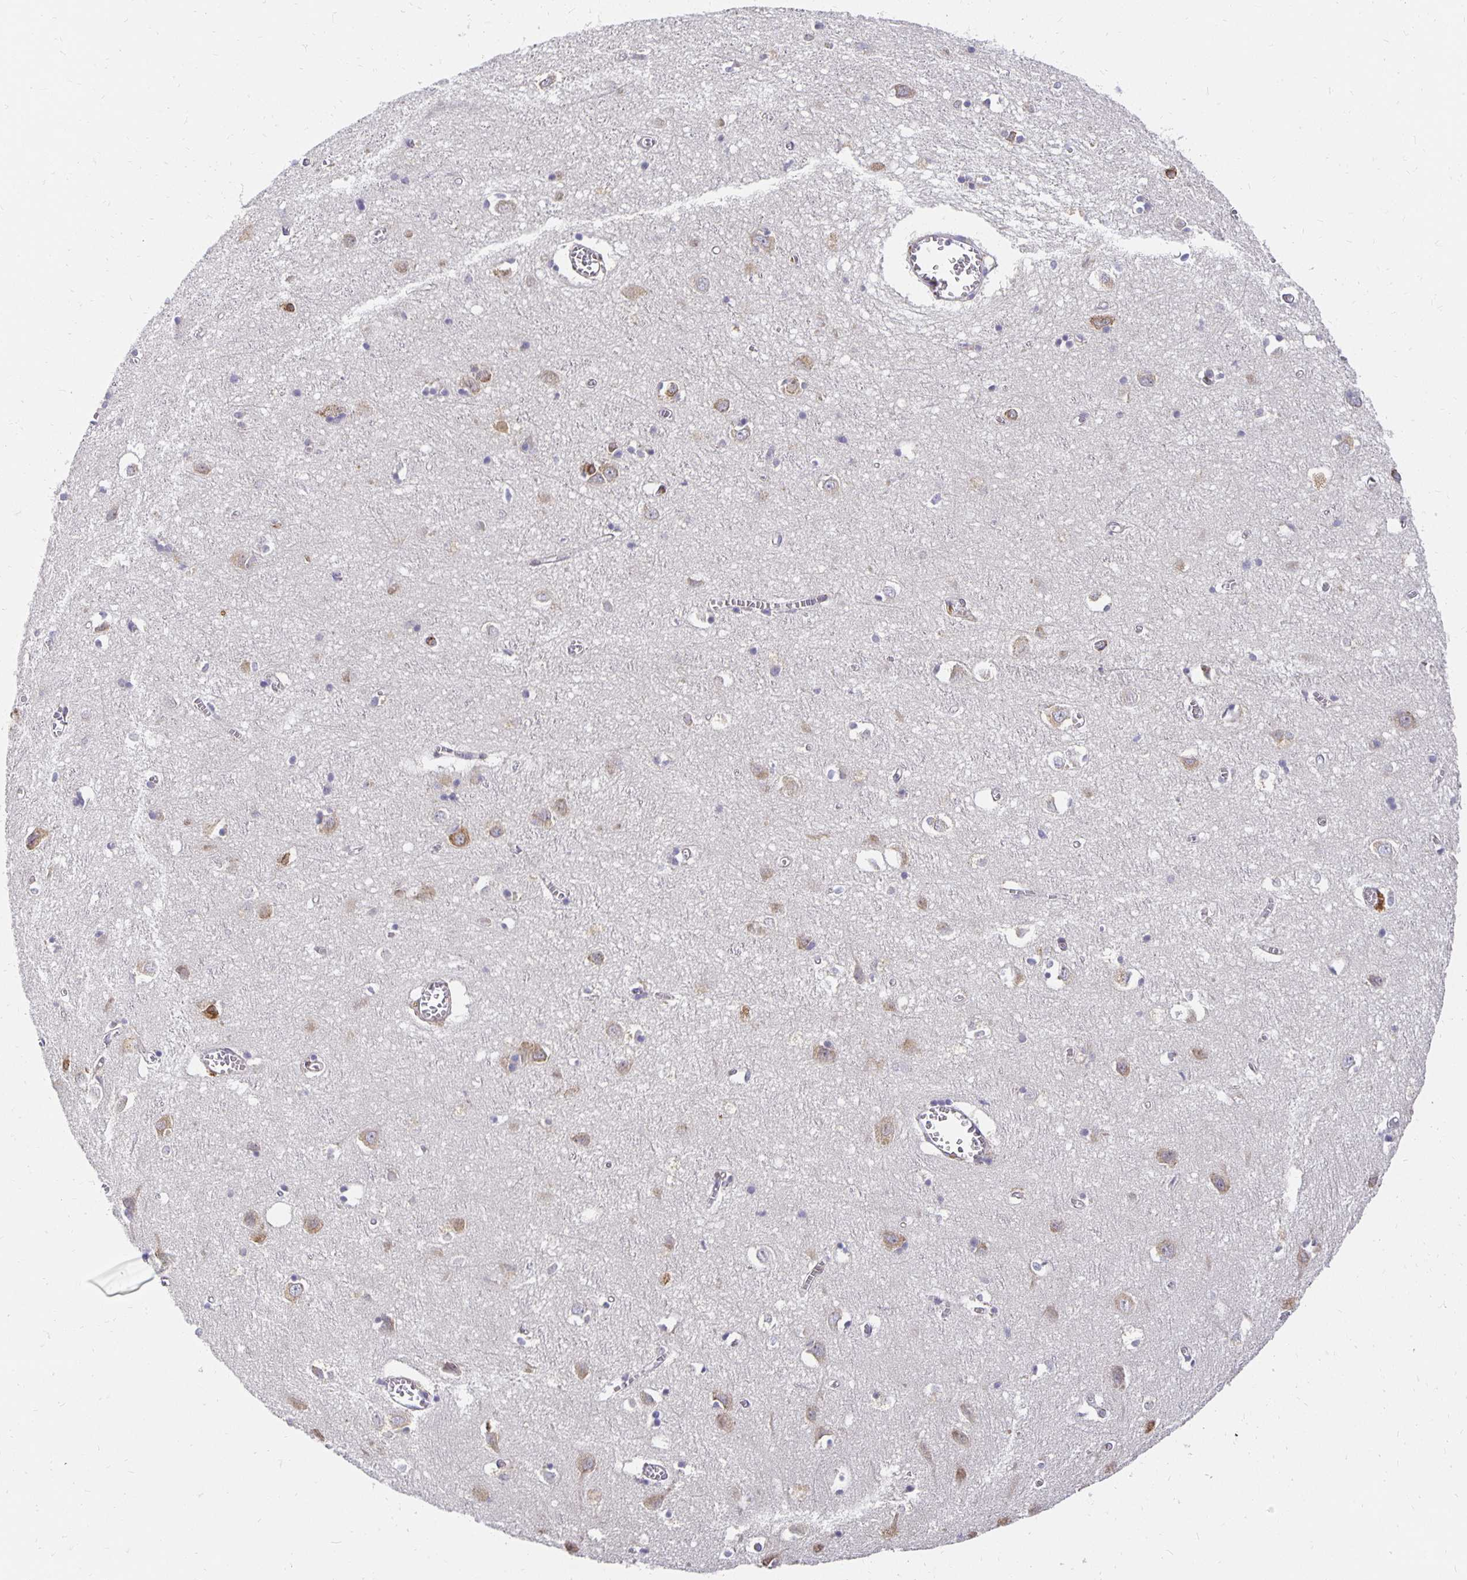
{"staining": {"intensity": "negative", "quantity": "none", "location": "none"}, "tissue": "cerebral cortex", "cell_type": "Endothelial cells", "image_type": "normal", "snomed": [{"axis": "morphology", "description": "Normal tissue, NOS"}, {"axis": "topography", "description": "Cerebral cortex"}], "caption": "DAB immunohistochemical staining of normal cerebral cortex shows no significant expression in endothelial cells.", "gene": "PLOD1", "patient": {"sex": "male", "age": 70}}